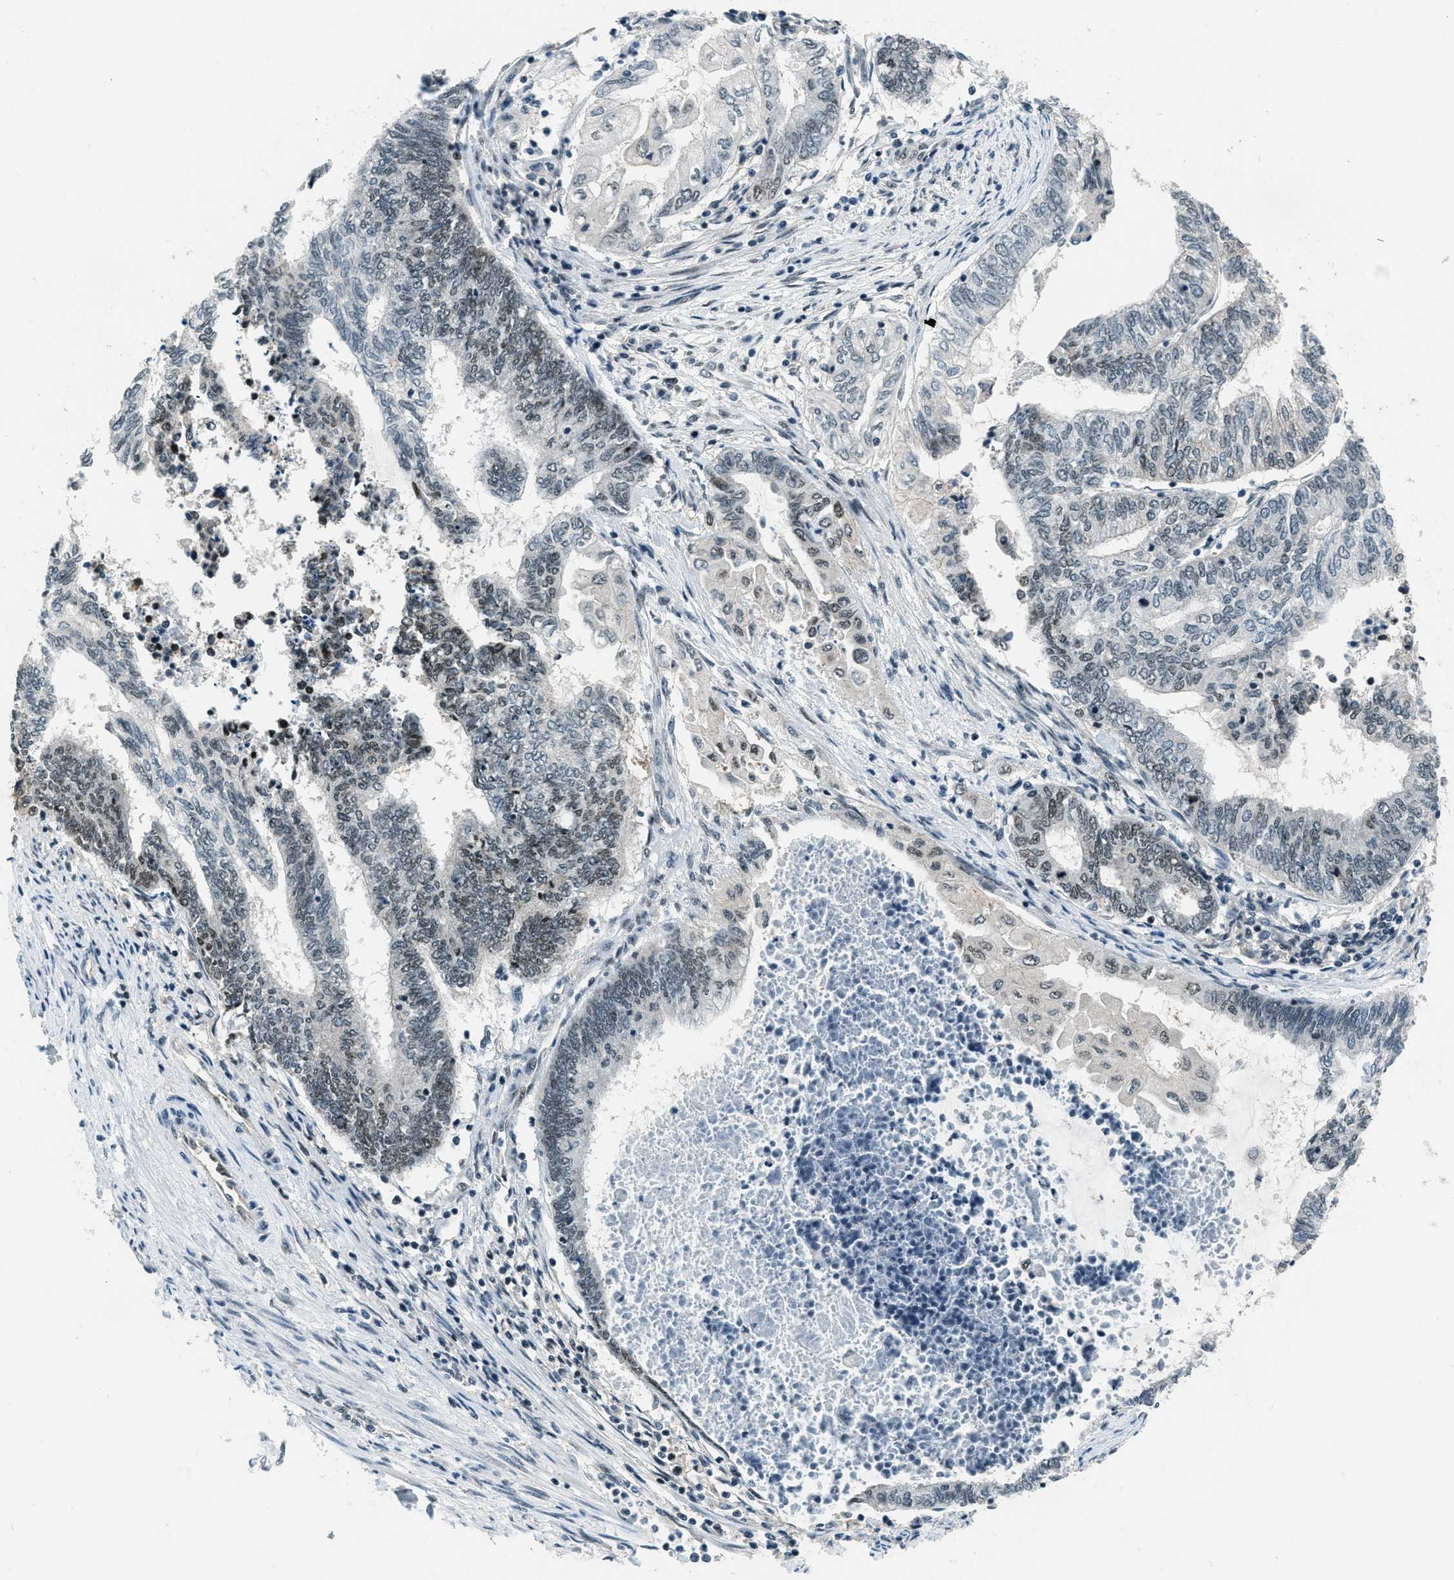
{"staining": {"intensity": "weak", "quantity": "<25%", "location": "nuclear"}, "tissue": "endometrial cancer", "cell_type": "Tumor cells", "image_type": "cancer", "snomed": [{"axis": "morphology", "description": "Adenocarcinoma, NOS"}, {"axis": "topography", "description": "Uterus"}, {"axis": "topography", "description": "Endometrium"}], "caption": "Endometrial adenocarcinoma stained for a protein using IHC demonstrates no staining tumor cells.", "gene": "KLF6", "patient": {"sex": "female", "age": 70}}